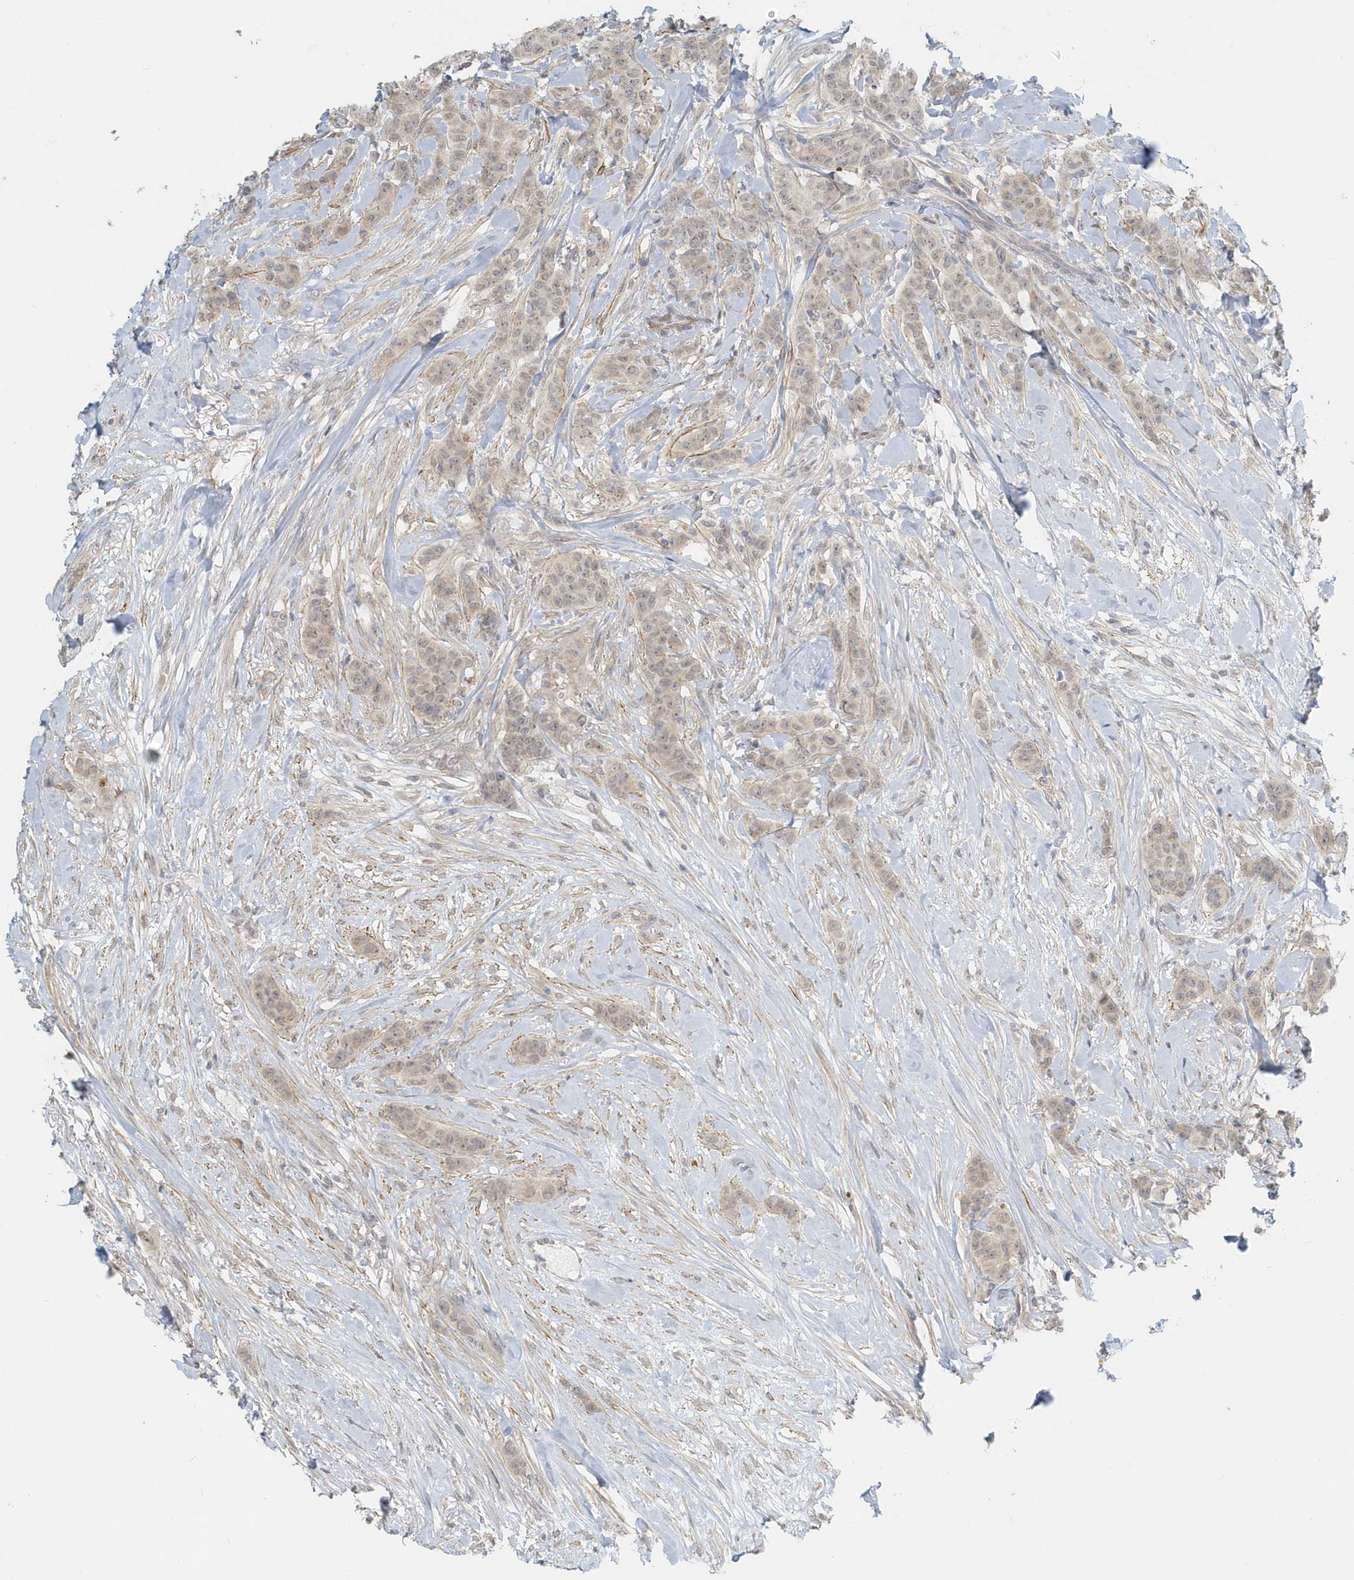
{"staining": {"intensity": "weak", "quantity": "<25%", "location": "nuclear"}, "tissue": "breast cancer", "cell_type": "Tumor cells", "image_type": "cancer", "snomed": [{"axis": "morphology", "description": "Duct carcinoma"}, {"axis": "topography", "description": "Breast"}], "caption": "IHC image of neoplastic tissue: human invasive ductal carcinoma (breast) stained with DAB demonstrates no significant protein expression in tumor cells.", "gene": "NAPB", "patient": {"sex": "female", "age": 40}}